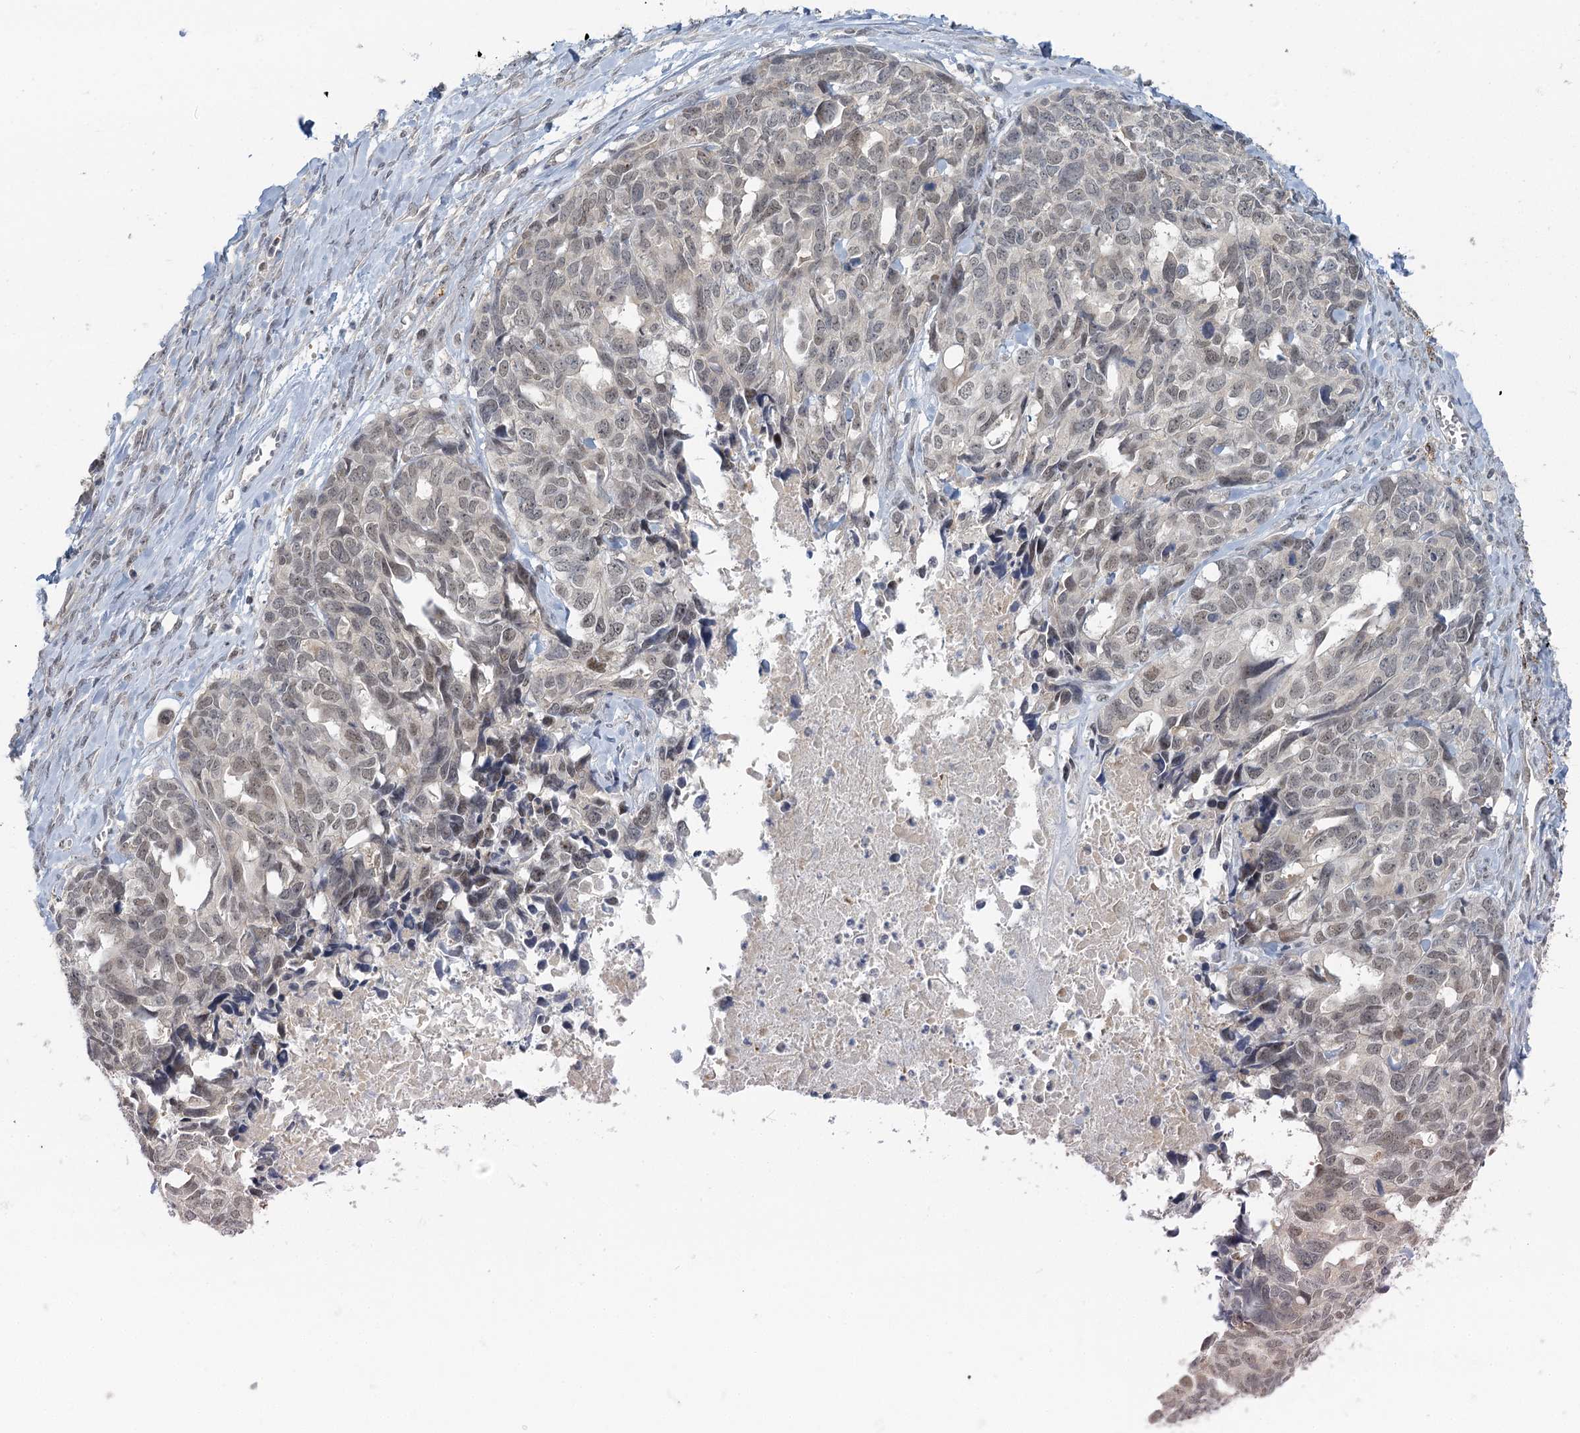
{"staining": {"intensity": "weak", "quantity": "25%-75%", "location": "nuclear"}, "tissue": "ovarian cancer", "cell_type": "Tumor cells", "image_type": "cancer", "snomed": [{"axis": "morphology", "description": "Cystadenocarcinoma, serous, NOS"}, {"axis": "topography", "description": "Ovary"}], "caption": "High-power microscopy captured an IHC photomicrograph of ovarian cancer, revealing weak nuclear expression in about 25%-75% of tumor cells.", "gene": "GPATCH11", "patient": {"sex": "female", "age": 79}}